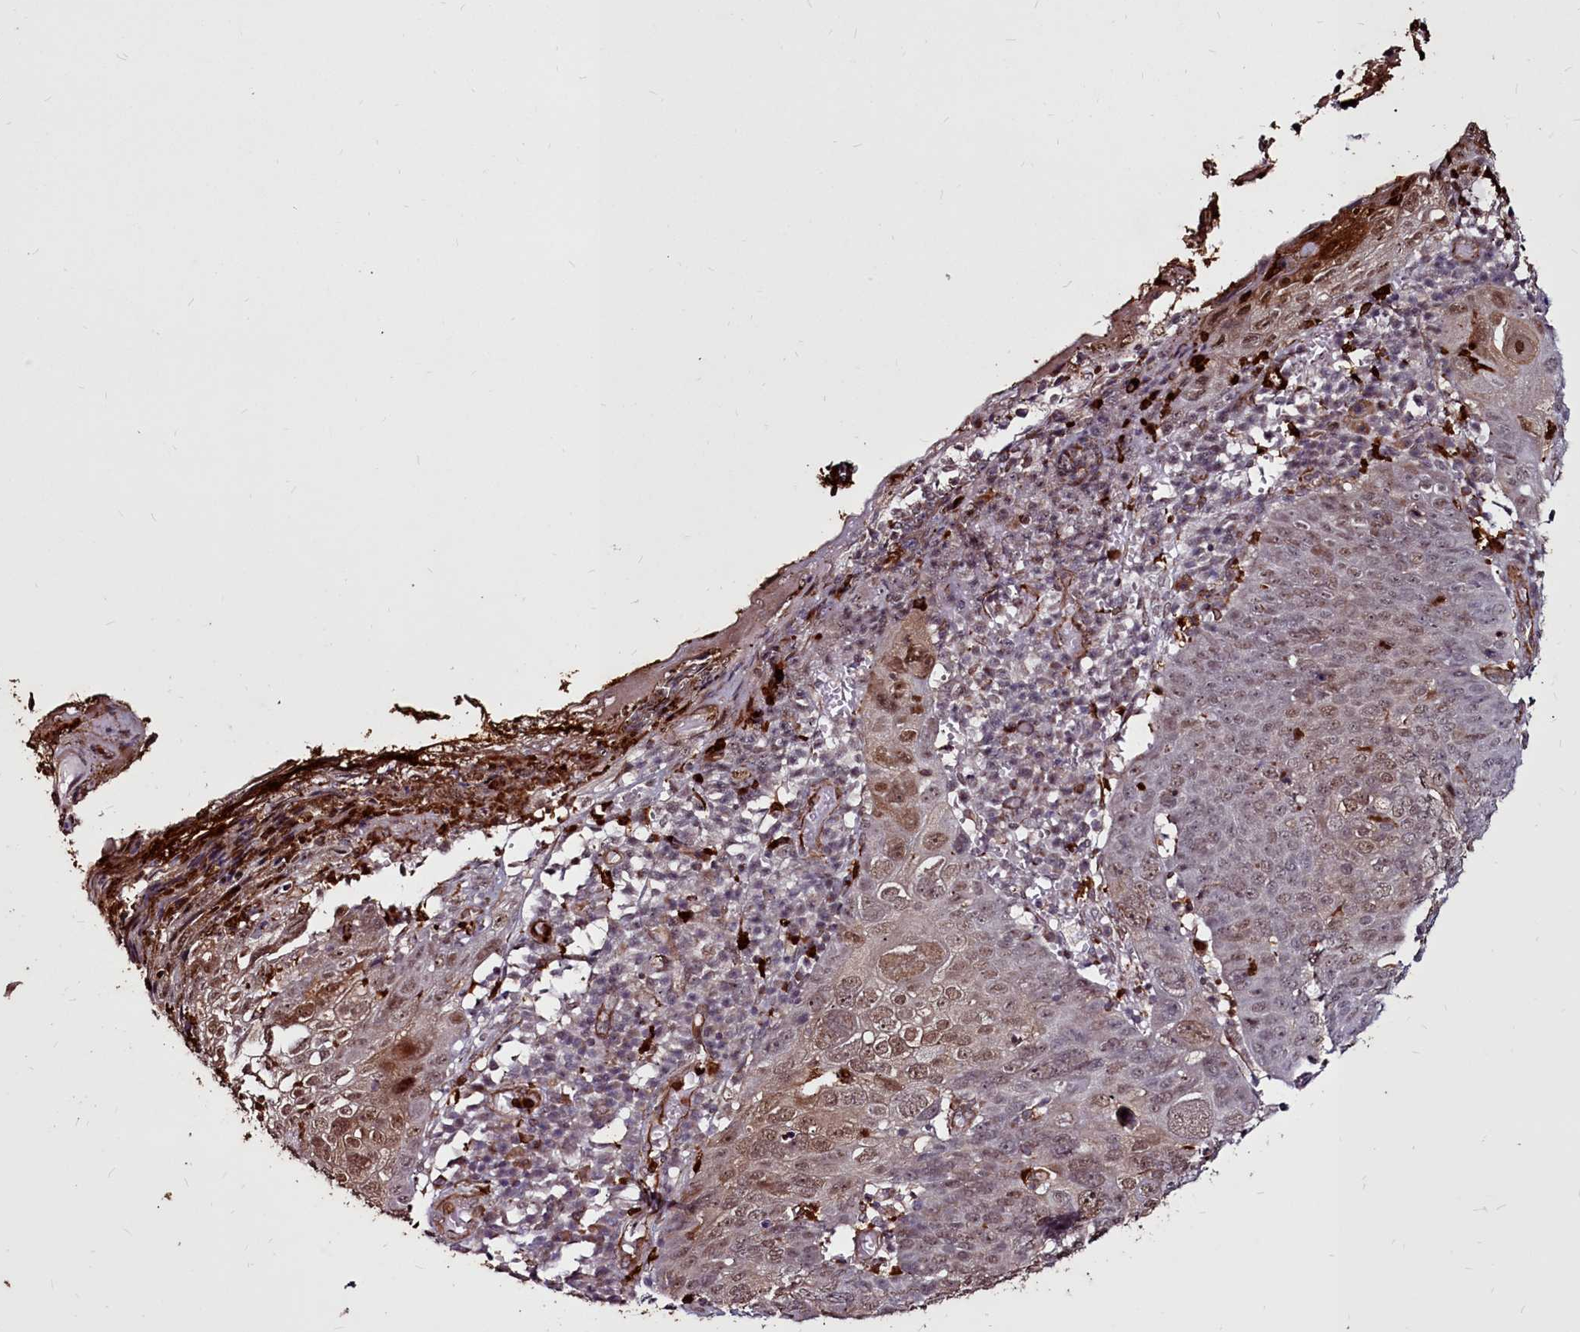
{"staining": {"intensity": "moderate", "quantity": "<25%", "location": "nuclear"}, "tissue": "skin cancer", "cell_type": "Tumor cells", "image_type": "cancer", "snomed": [{"axis": "morphology", "description": "Squamous cell carcinoma, NOS"}, {"axis": "topography", "description": "Skin"}], "caption": "Skin squamous cell carcinoma stained with IHC demonstrates moderate nuclear expression in approximately <25% of tumor cells. The staining was performed using DAB (3,3'-diaminobenzidine) to visualize the protein expression in brown, while the nuclei were stained in blue with hematoxylin (Magnification: 20x).", "gene": "CLK3", "patient": {"sex": "male", "age": 71}}